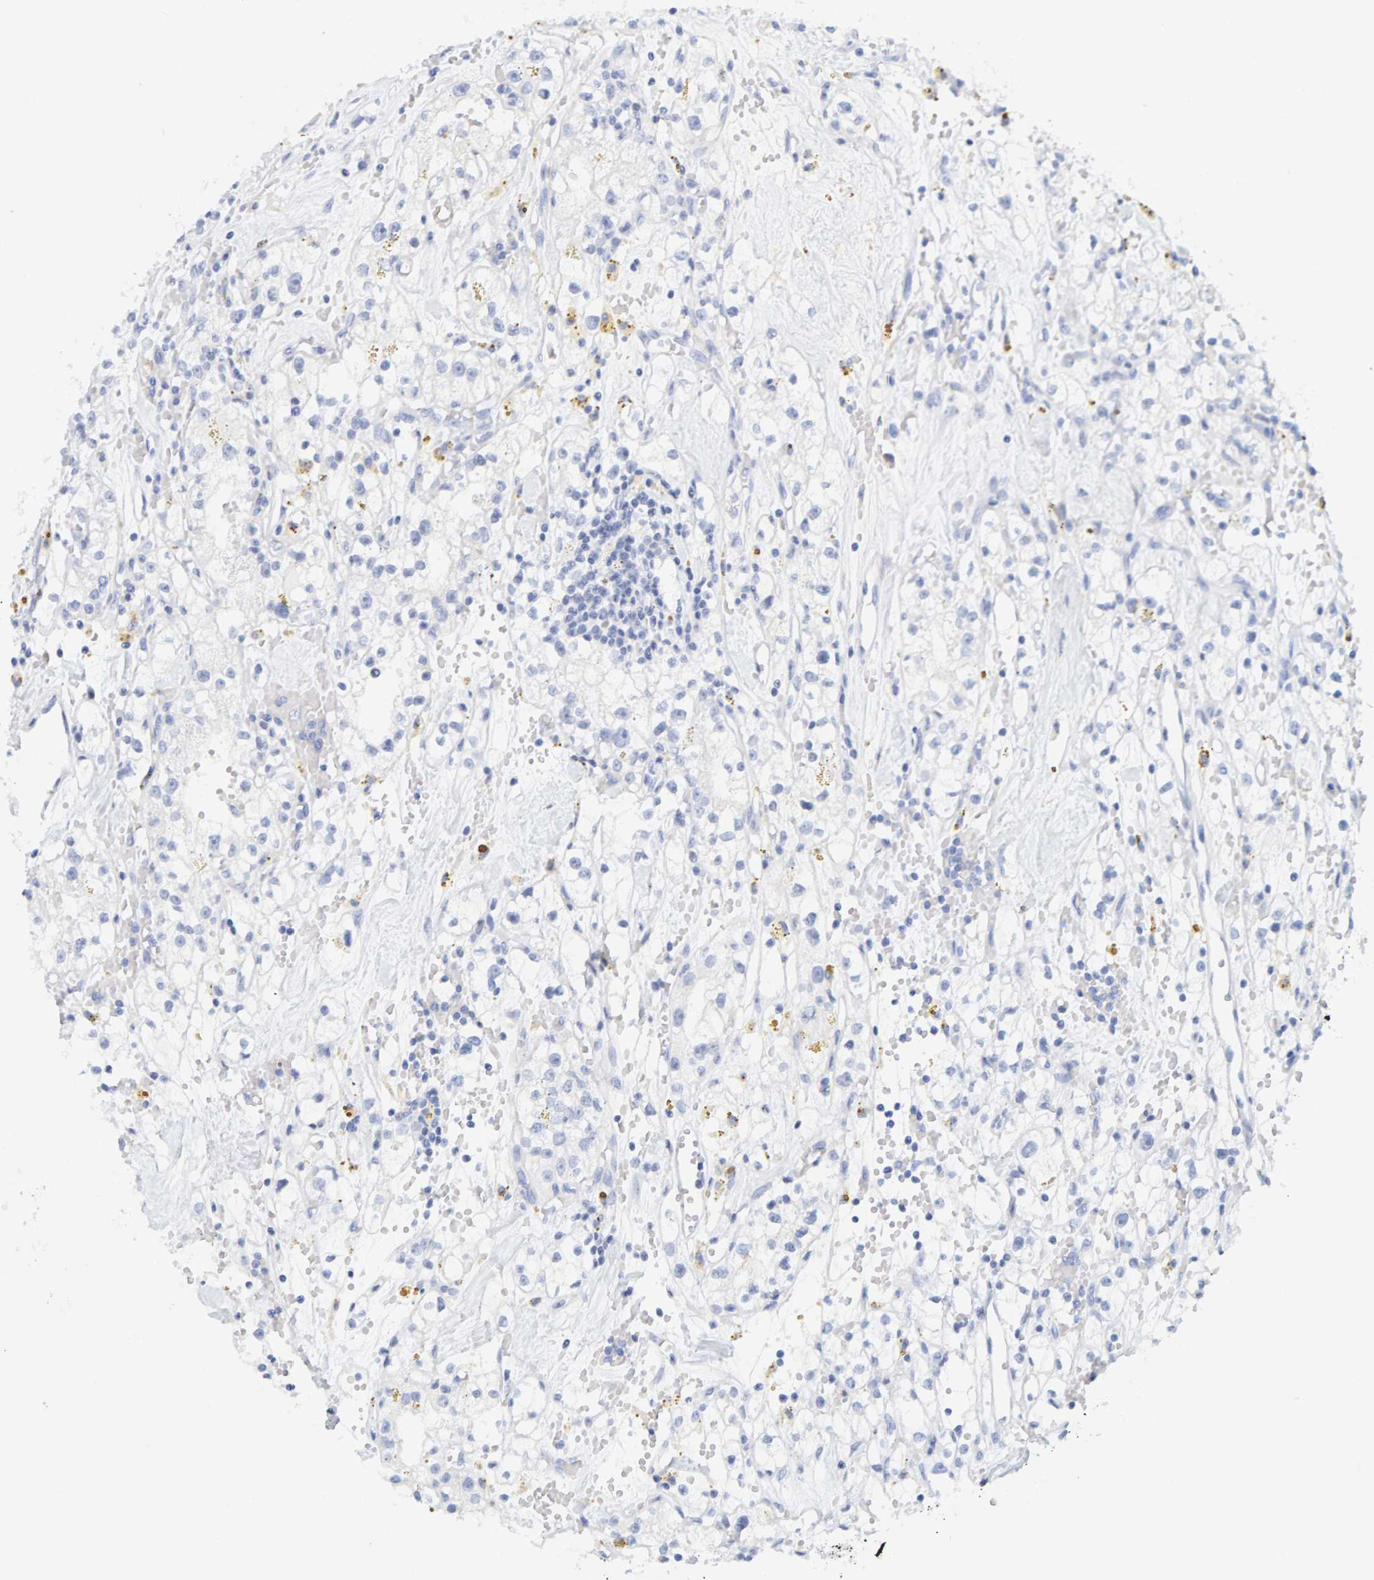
{"staining": {"intensity": "negative", "quantity": "none", "location": "none"}, "tissue": "renal cancer", "cell_type": "Tumor cells", "image_type": "cancer", "snomed": [{"axis": "morphology", "description": "Adenocarcinoma, NOS"}, {"axis": "topography", "description": "Kidney"}], "caption": "DAB (3,3'-diaminobenzidine) immunohistochemical staining of human adenocarcinoma (renal) exhibits no significant expression in tumor cells.", "gene": "SFTPC", "patient": {"sex": "male", "age": 56}}